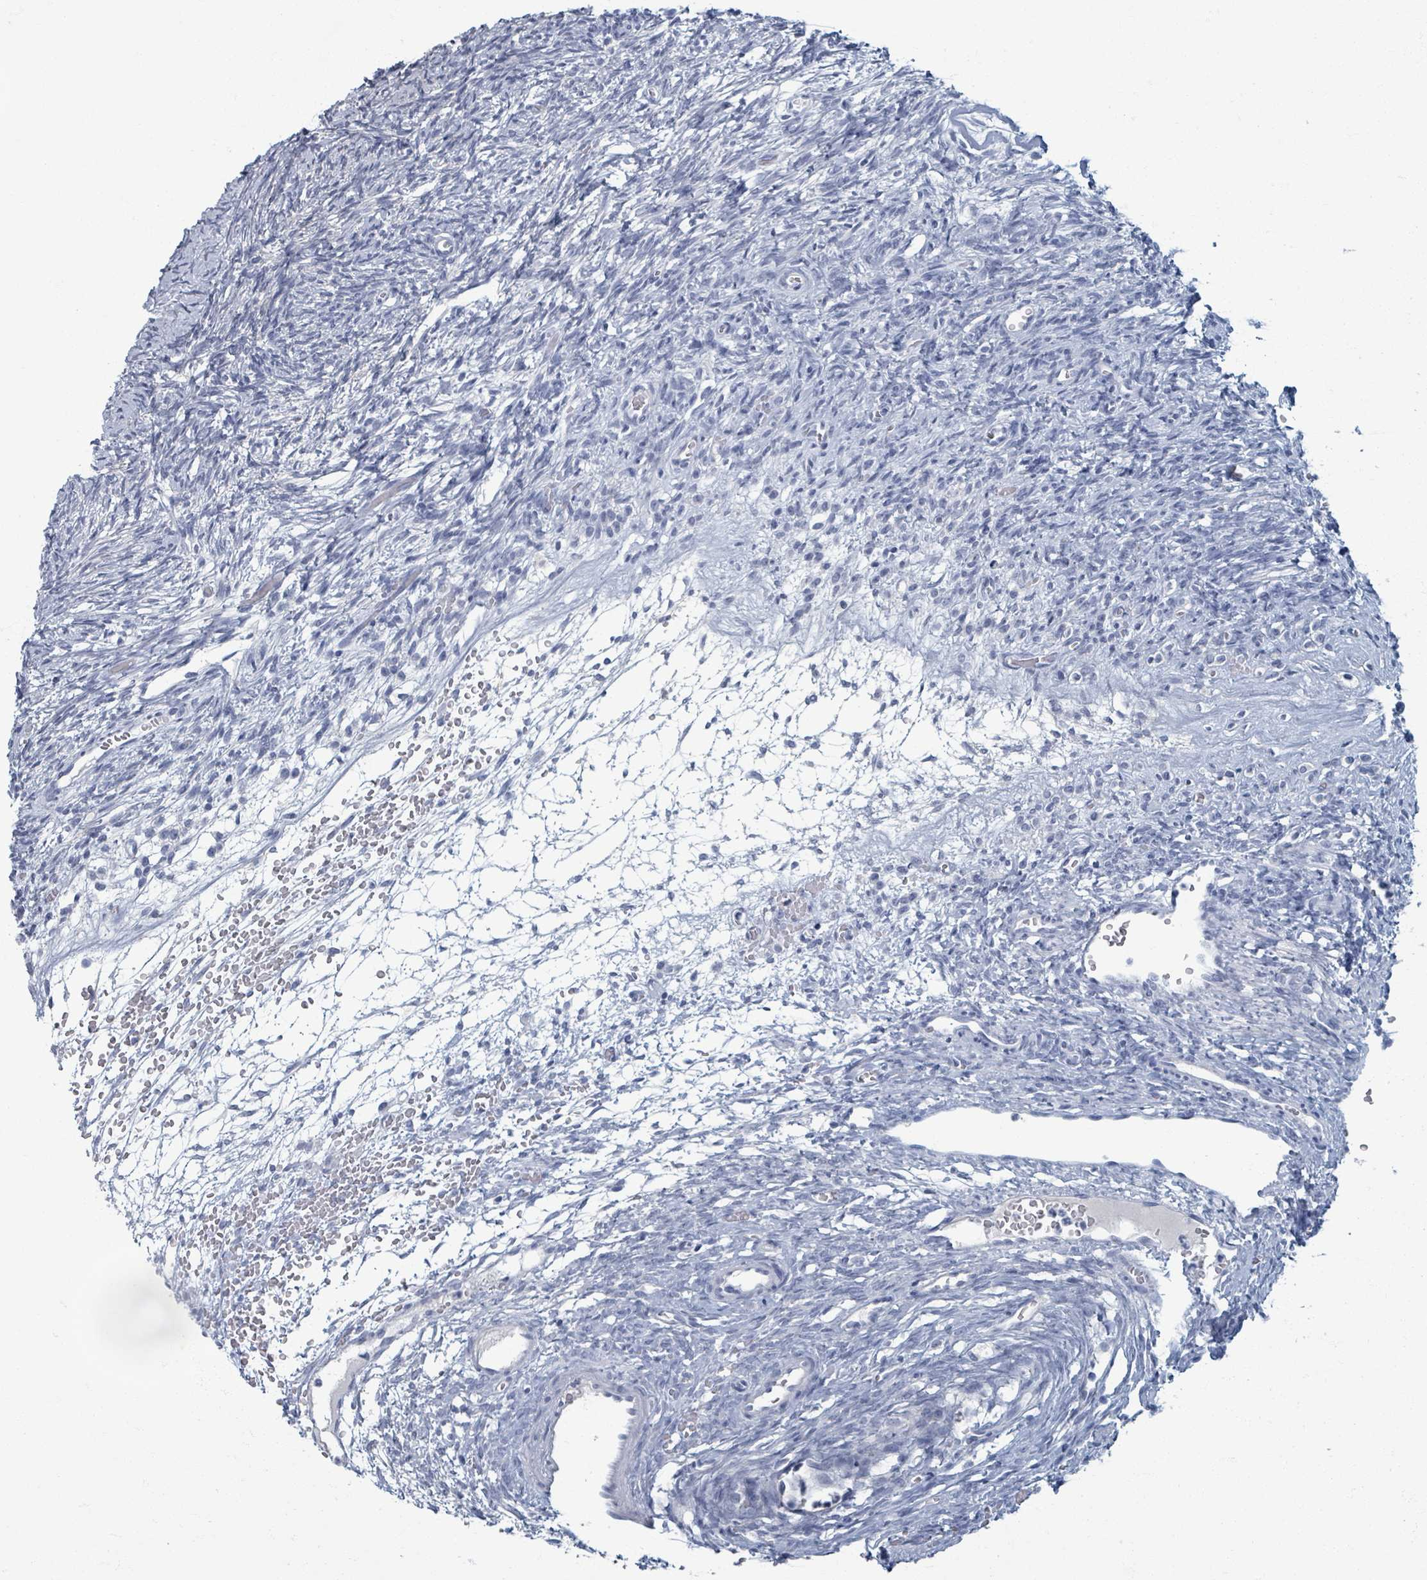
{"staining": {"intensity": "moderate", "quantity": ">75%", "location": "cytoplasmic/membranous"}, "tissue": "ovary", "cell_type": "Follicle cells", "image_type": "normal", "snomed": [{"axis": "morphology", "description": "Normal tissue, NOS"}, {"axis": "topography", "description": "Ovary"}], "caption": "A high-resolution photomicrograph shows immunohistochemistry staining of normal ovary, which exhibits moderate cytoplasmic/membranous expression in approximately >75% of follicle cells. (brown staining indicates protein expression, while blue staining denotes nuclei).", "gene": "TAS2R1", "patient": {"sex": "female", "age": 39}}